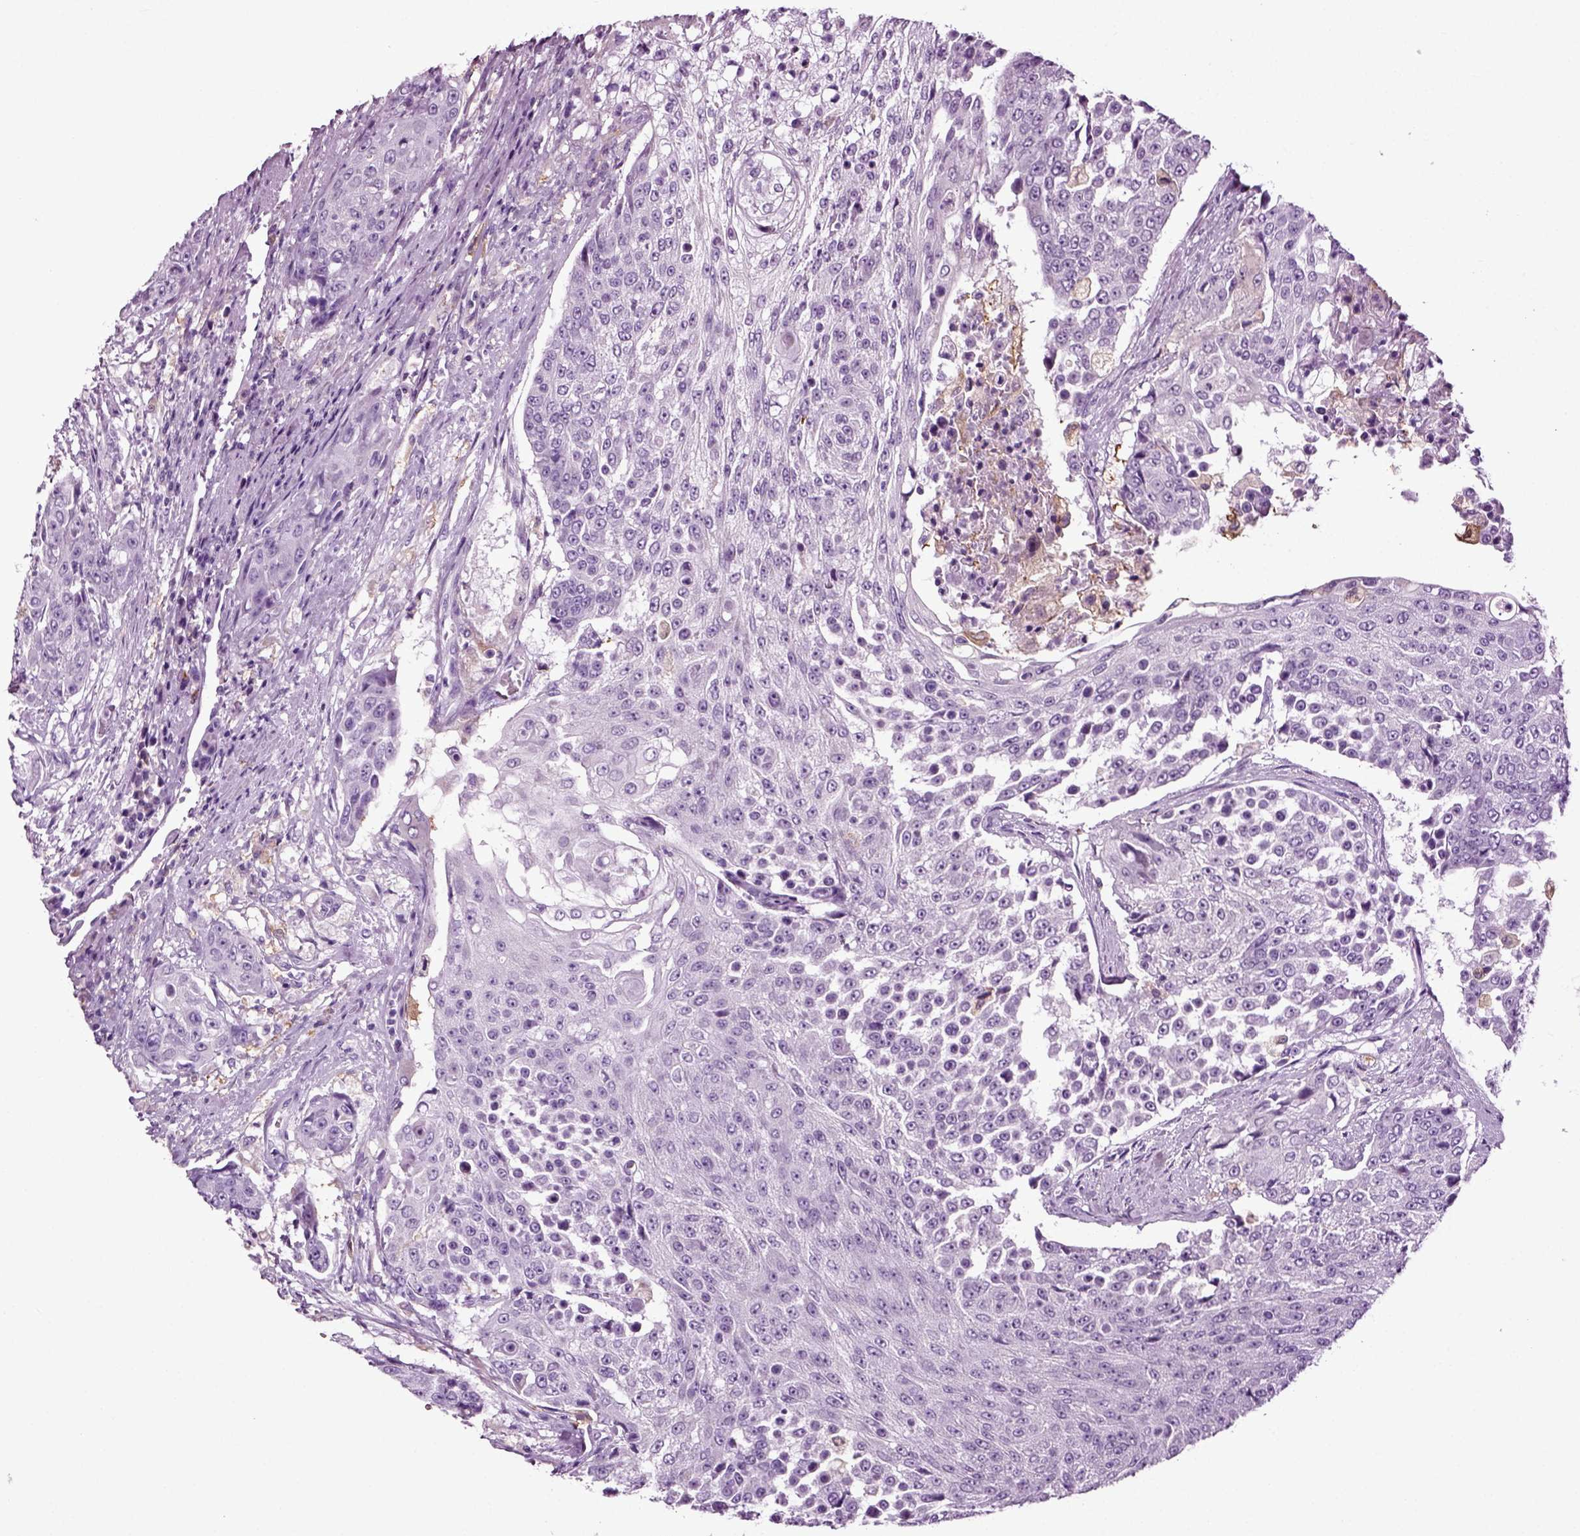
{"staining": {"intensity": "negative", "quantity": "none", "location": "none"}, "tissue": "urothelial cancer", "cell_type": "Tumor cells", "image_type": "cancer", "snomed": [{"axis": "morphology", "description": "Urothelial carcinoma, High grade"}, {"axis": "topography", "description": "Urinary bladder"}], "caption": "There is no significant positivity in tumor cells of urothelial carcinoma (high-grade). (Immunohistochemistry (ihc), brightfield microscopy, high magnification).", "gene": "DNAH10", "patient": {"sex": "female", "age": 63}}